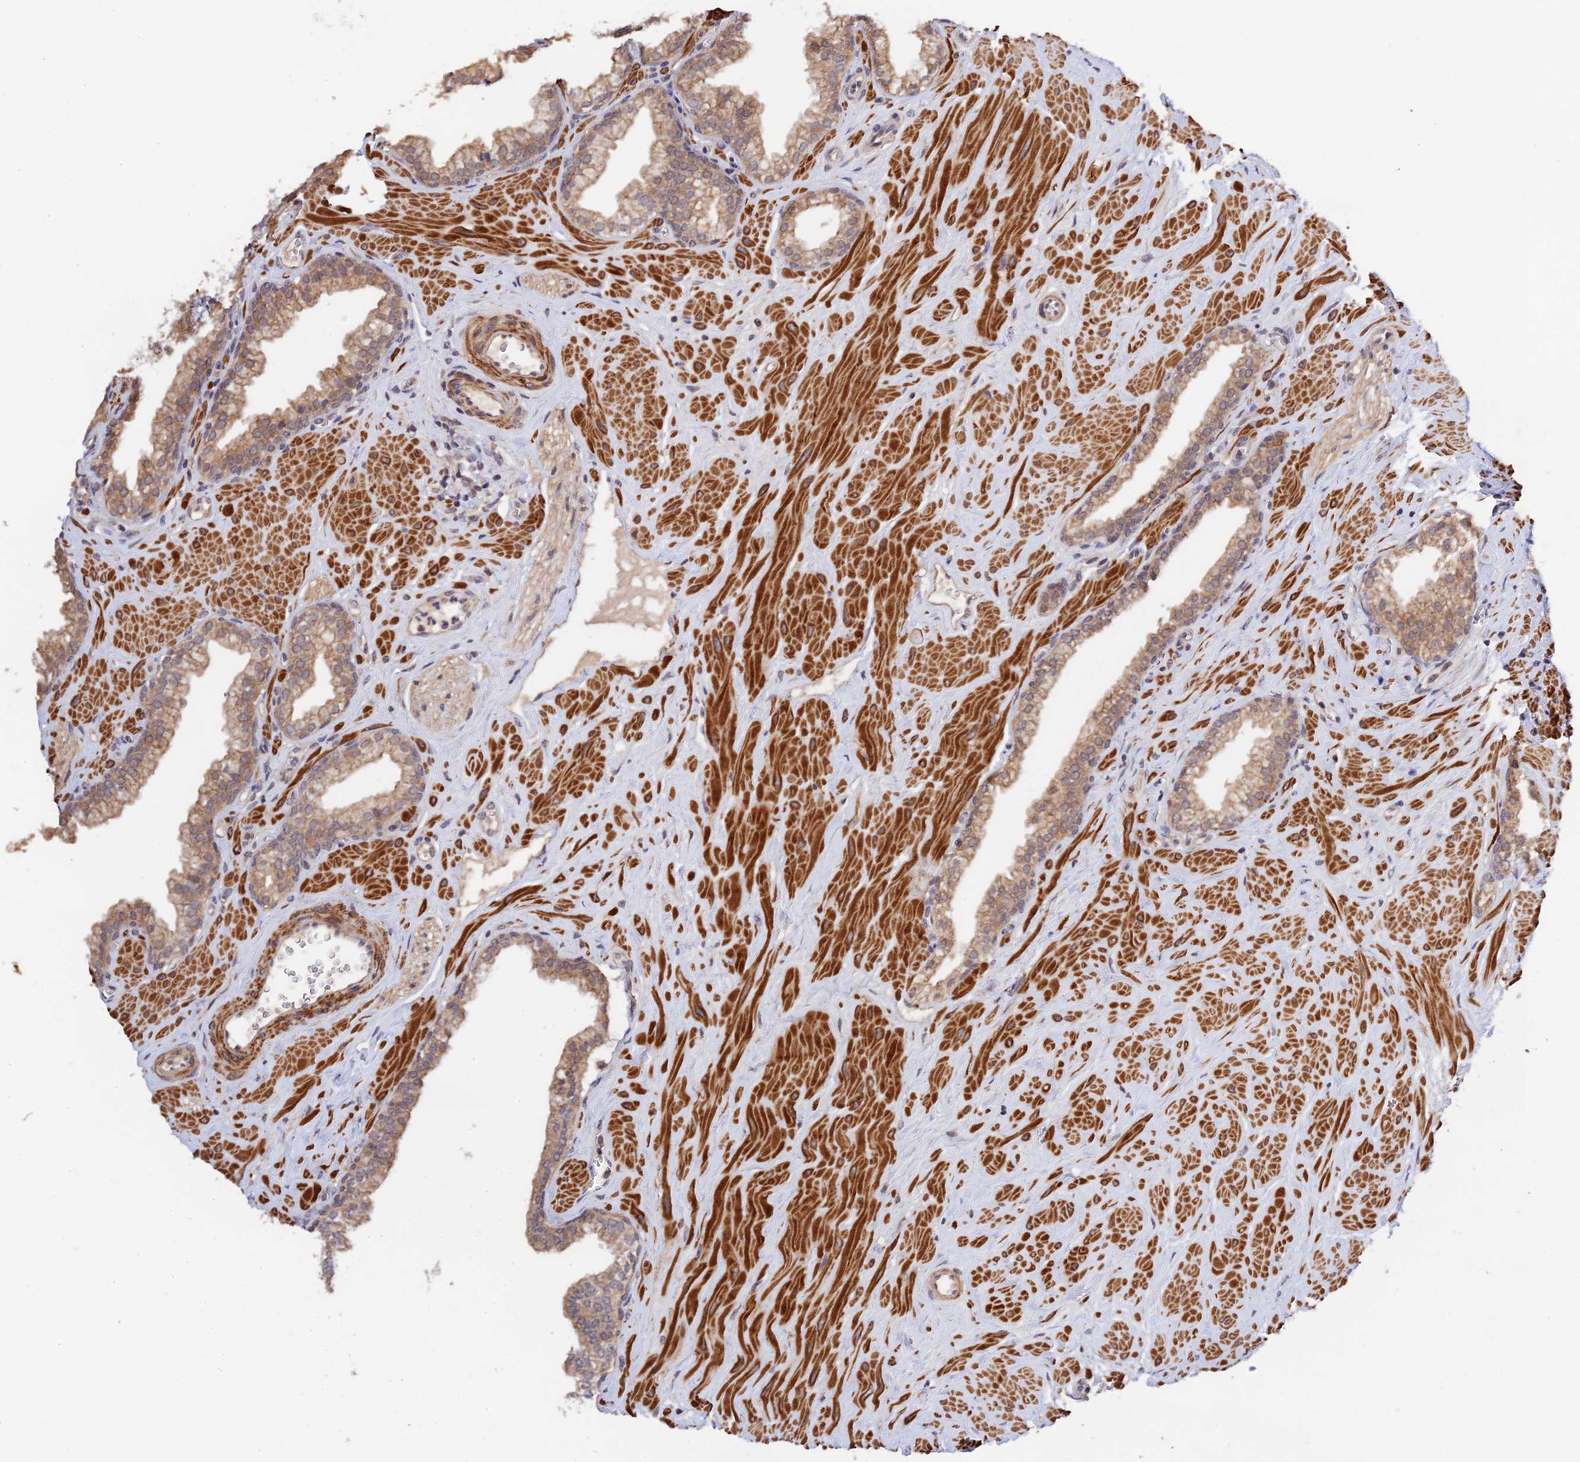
{"staining": {"intensity": "weak", "quantity": ">75%", "location": "cytoplasmic/membranous"}, "tissue": "prostate", "cell_type": "Glandular cells", "image_type": "normal", "snomed": [{"axis": "morphology", "description": "Normal tissue, NOS"}, {"axis": "morphology", "description": "Urothelial carcinoma, Low grade"}, {"axis": "topography", "description": "Urinary bladder"}, {"axis": "topography", "description": "Prostate"}], "caption": "Immunohistochemistry (DAB) staining of normal prostate demonstrates weak cytoplasmic/membranous protein positivity in about >75% of glandular cells.", "gene": "CWH43", "patient": {"sex": "male", "age": 60}}